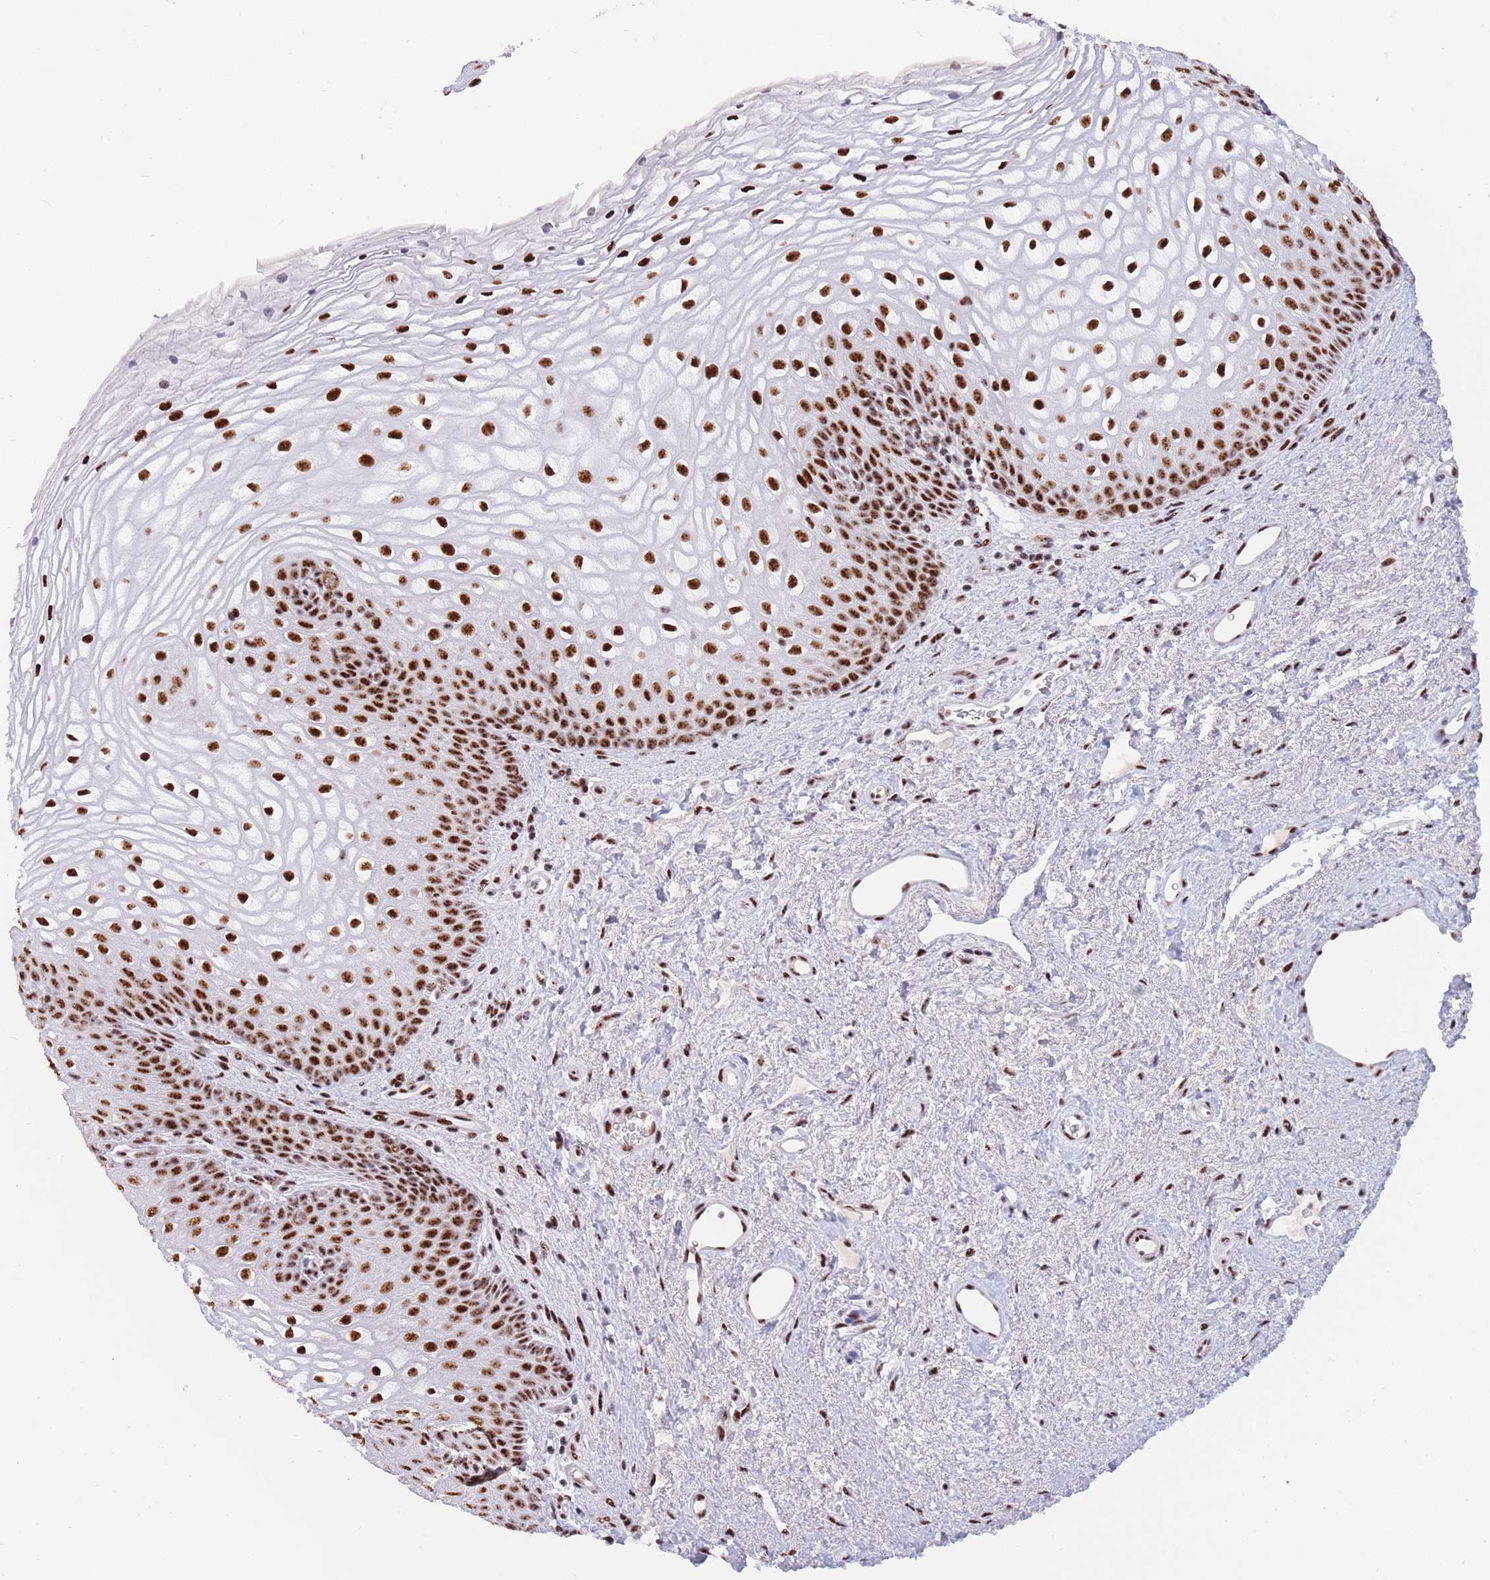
{"staining": {"intensity": "strong", "quantity": ">75%", "location": "nuclear"}, "tissue": "vagina", "cell_type": "Squamous epithelial cells", "image_type": "normal", "snomed": [{"axis": "morphology", "description": "Normal tissue, NOS"}, {"axis": "topography", "description": "Vagina"}], "caption": "IHC of benign human vagina reveals high levels of strong nuclear positivity in approximately >75% of squamous epithelial cells.", "gene": "TMEM35B", "patient": {"sex": "female", "age": 47}}